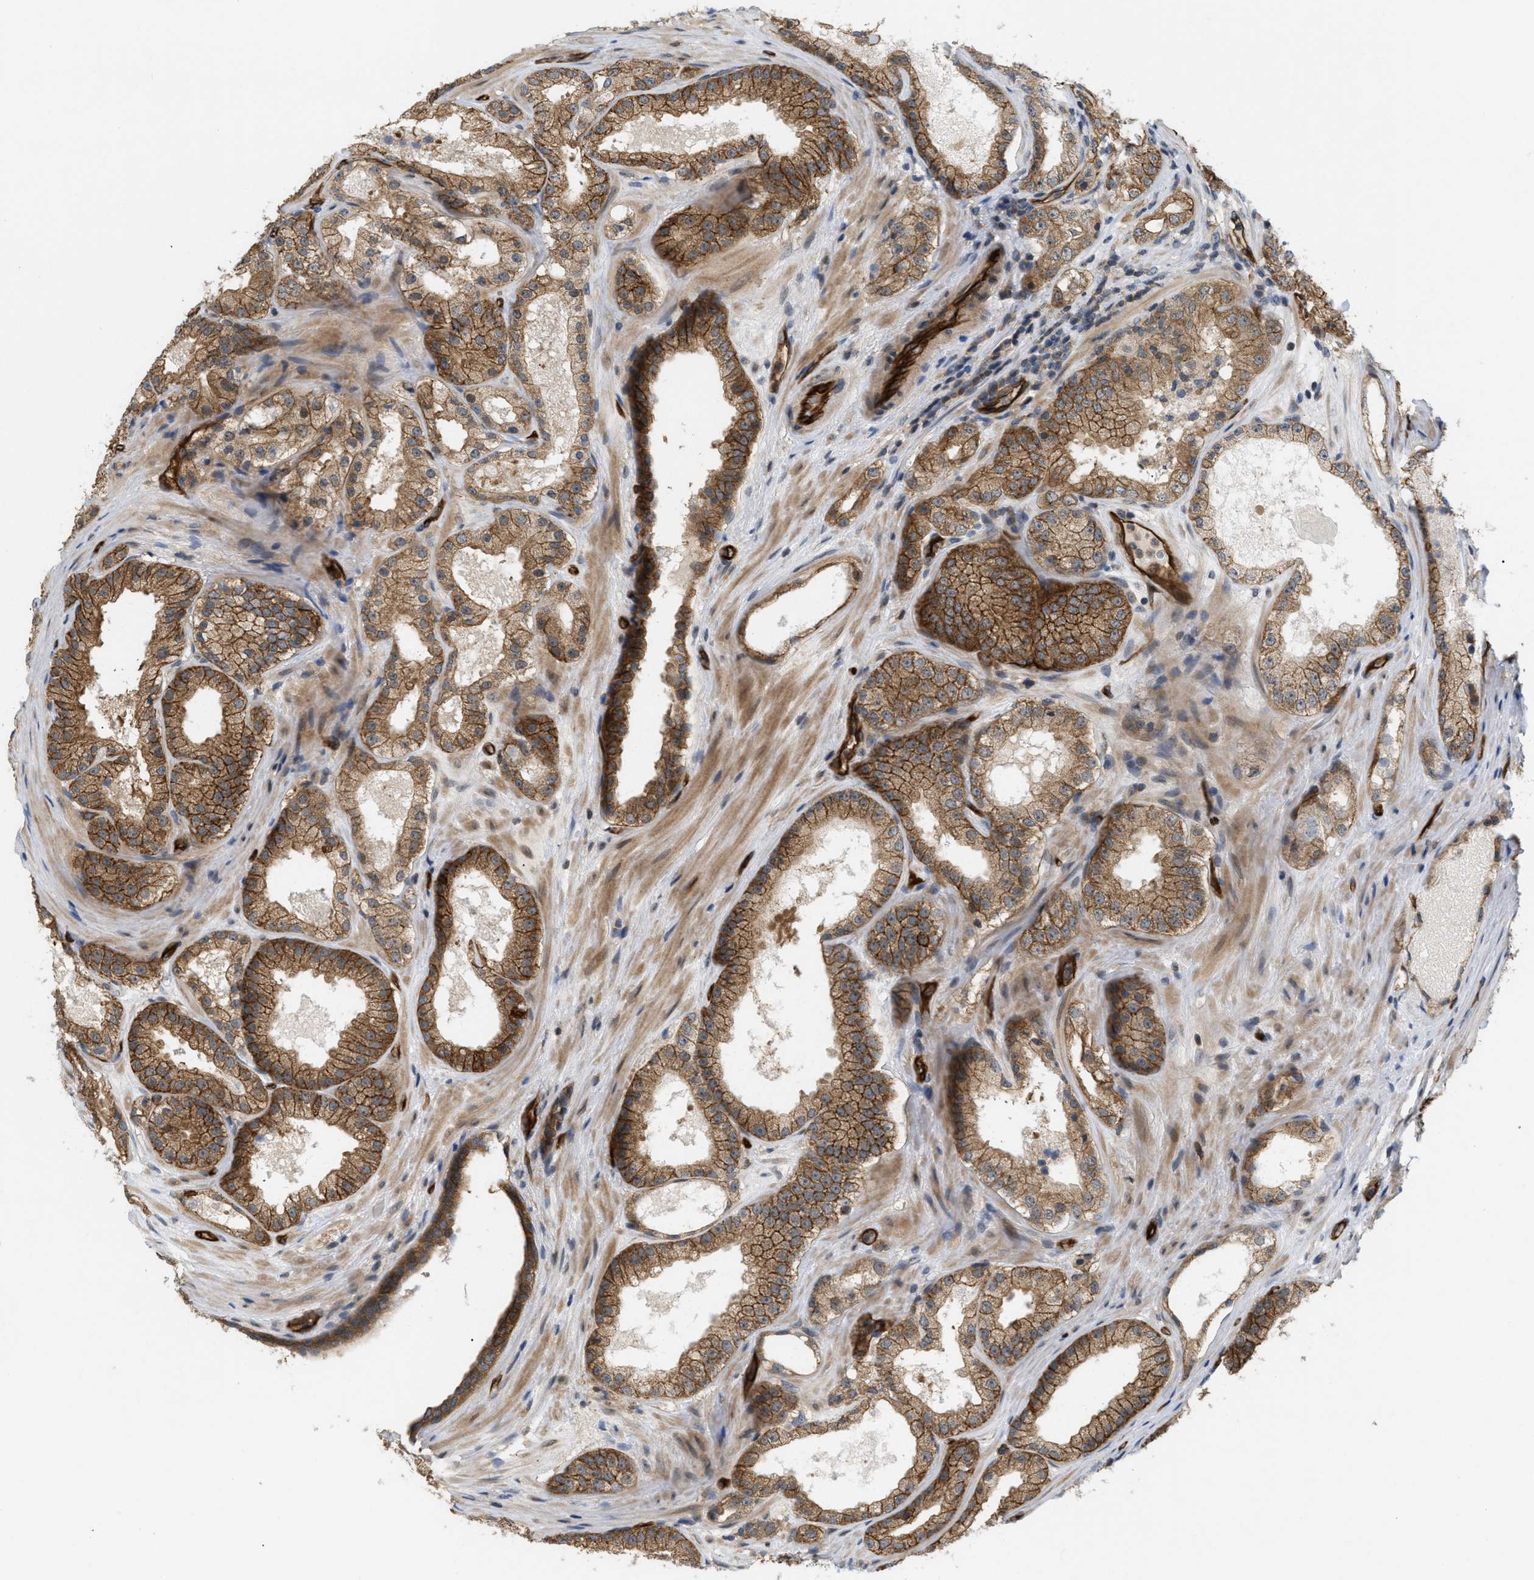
{"staining": {"intensity": "moderate", "quantity": ">75%", "location": "cytoplasmic/membranous"}, "tissue": "prostate cancer", "cell_type": "Tumor cells", "image_type": "cancer", "snomed": [{"axis": "morphology", "description": "Adenocarcinoma, High grade"}, {"axis": "topography", "description": "Prostate"}], "caption": "Protein staining displays moderate cytoplasmic/membranous positivity in approximately >75% of tumor cells in prostate high-grade adenocarcinoma.", "gene": "PALMD", "patient": {"sex": "male", "age": 65}}